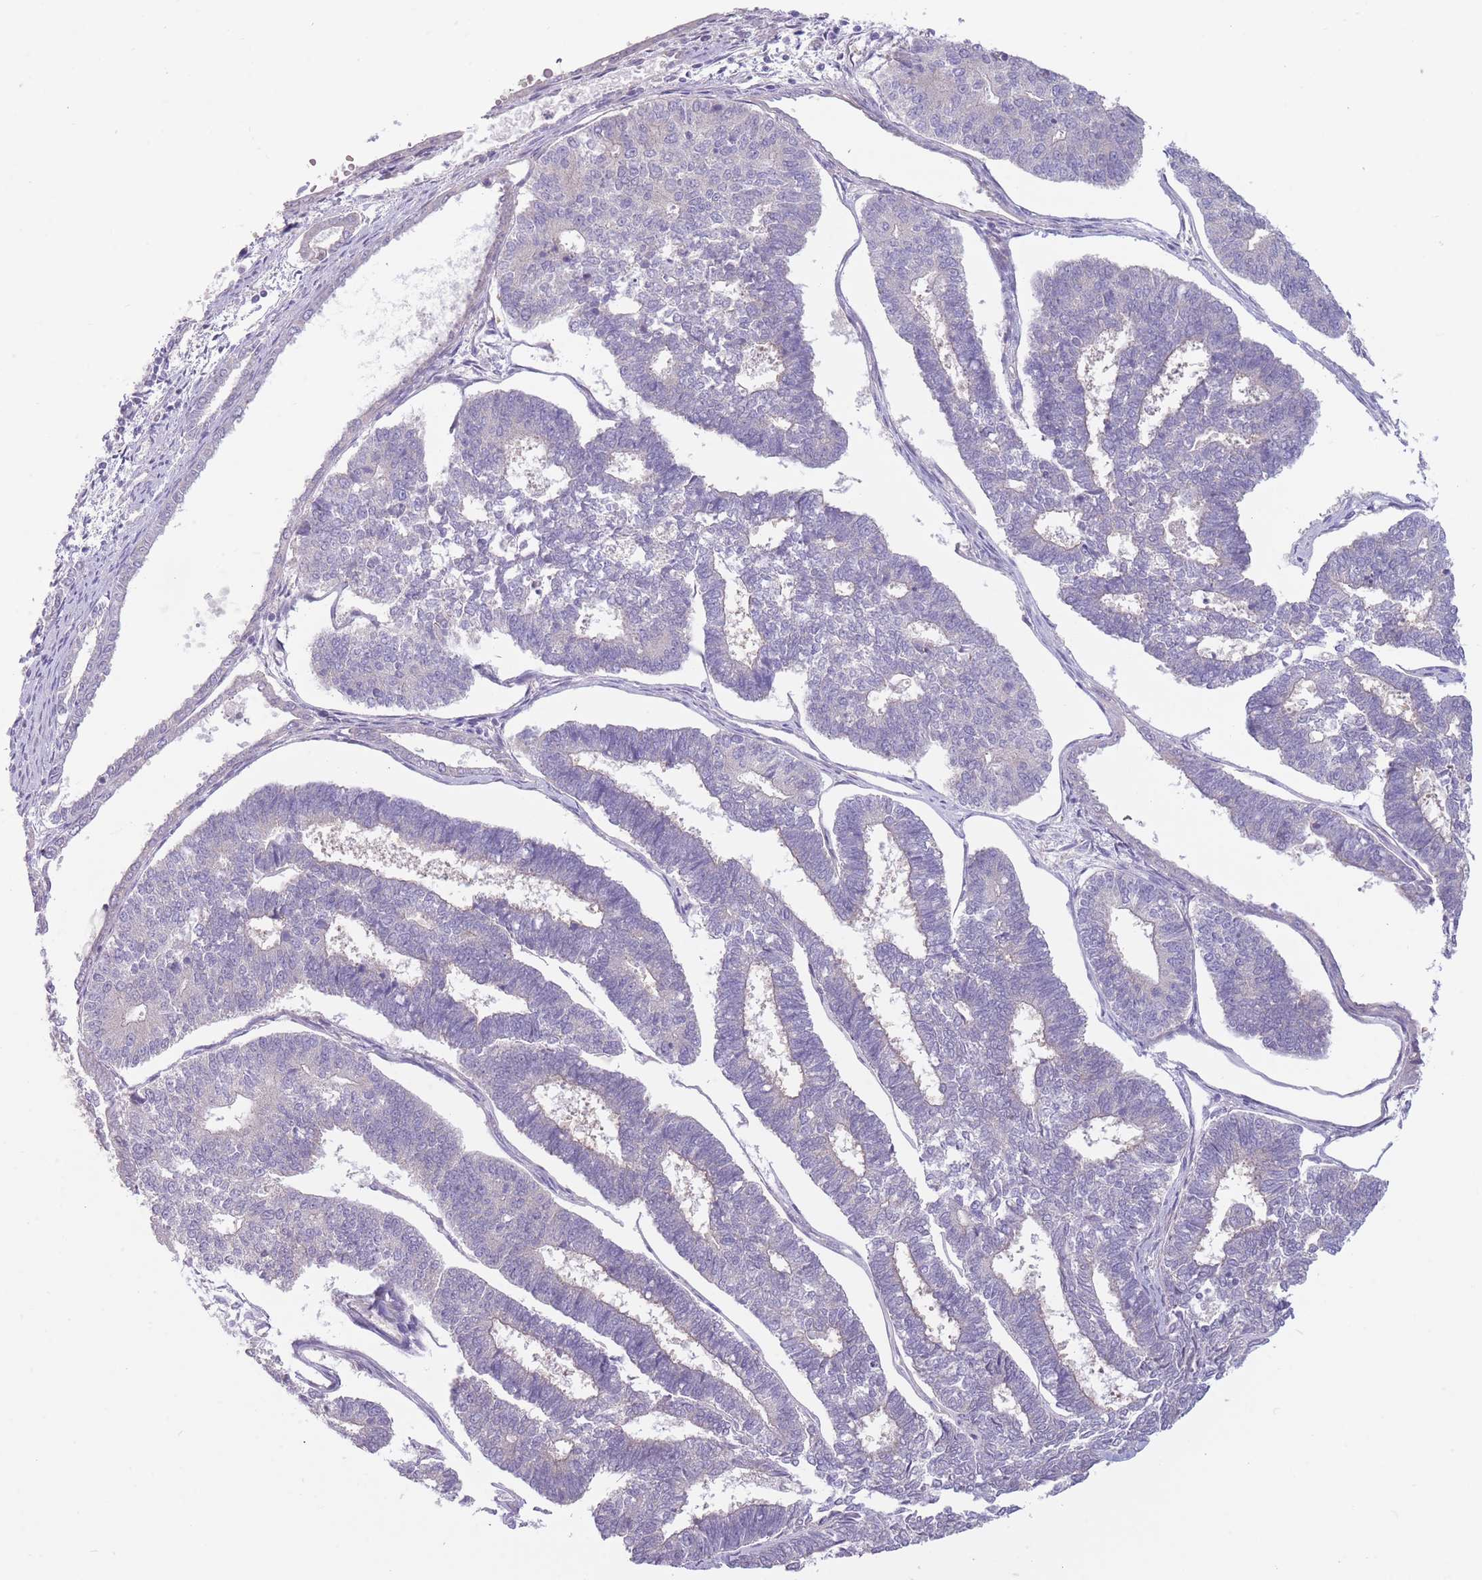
{"staining": {"intensity": "negative", "quantity": "none", "location": "none"}, "tissue": "endometrial cancer", "cell_type": "Tumor cells", "image_type": "cancer", "snomed": [{"axis": "morphology", "description": "Adenocarcinoma, NOS"}, {"axis": "topography", "description": "Endometrium"}], "caption": "DAB immunohistochemical staining of endometrial cancer (adenocarcinoma) shows no significant expression in tumor cells. (DAB (3,3'-diaminobenzidine) immunohistochemistry visualized using brightfield microscopy, high magnification).", "gene": "PNPLA5", "patient": {"sex": "female", "age": 70}}